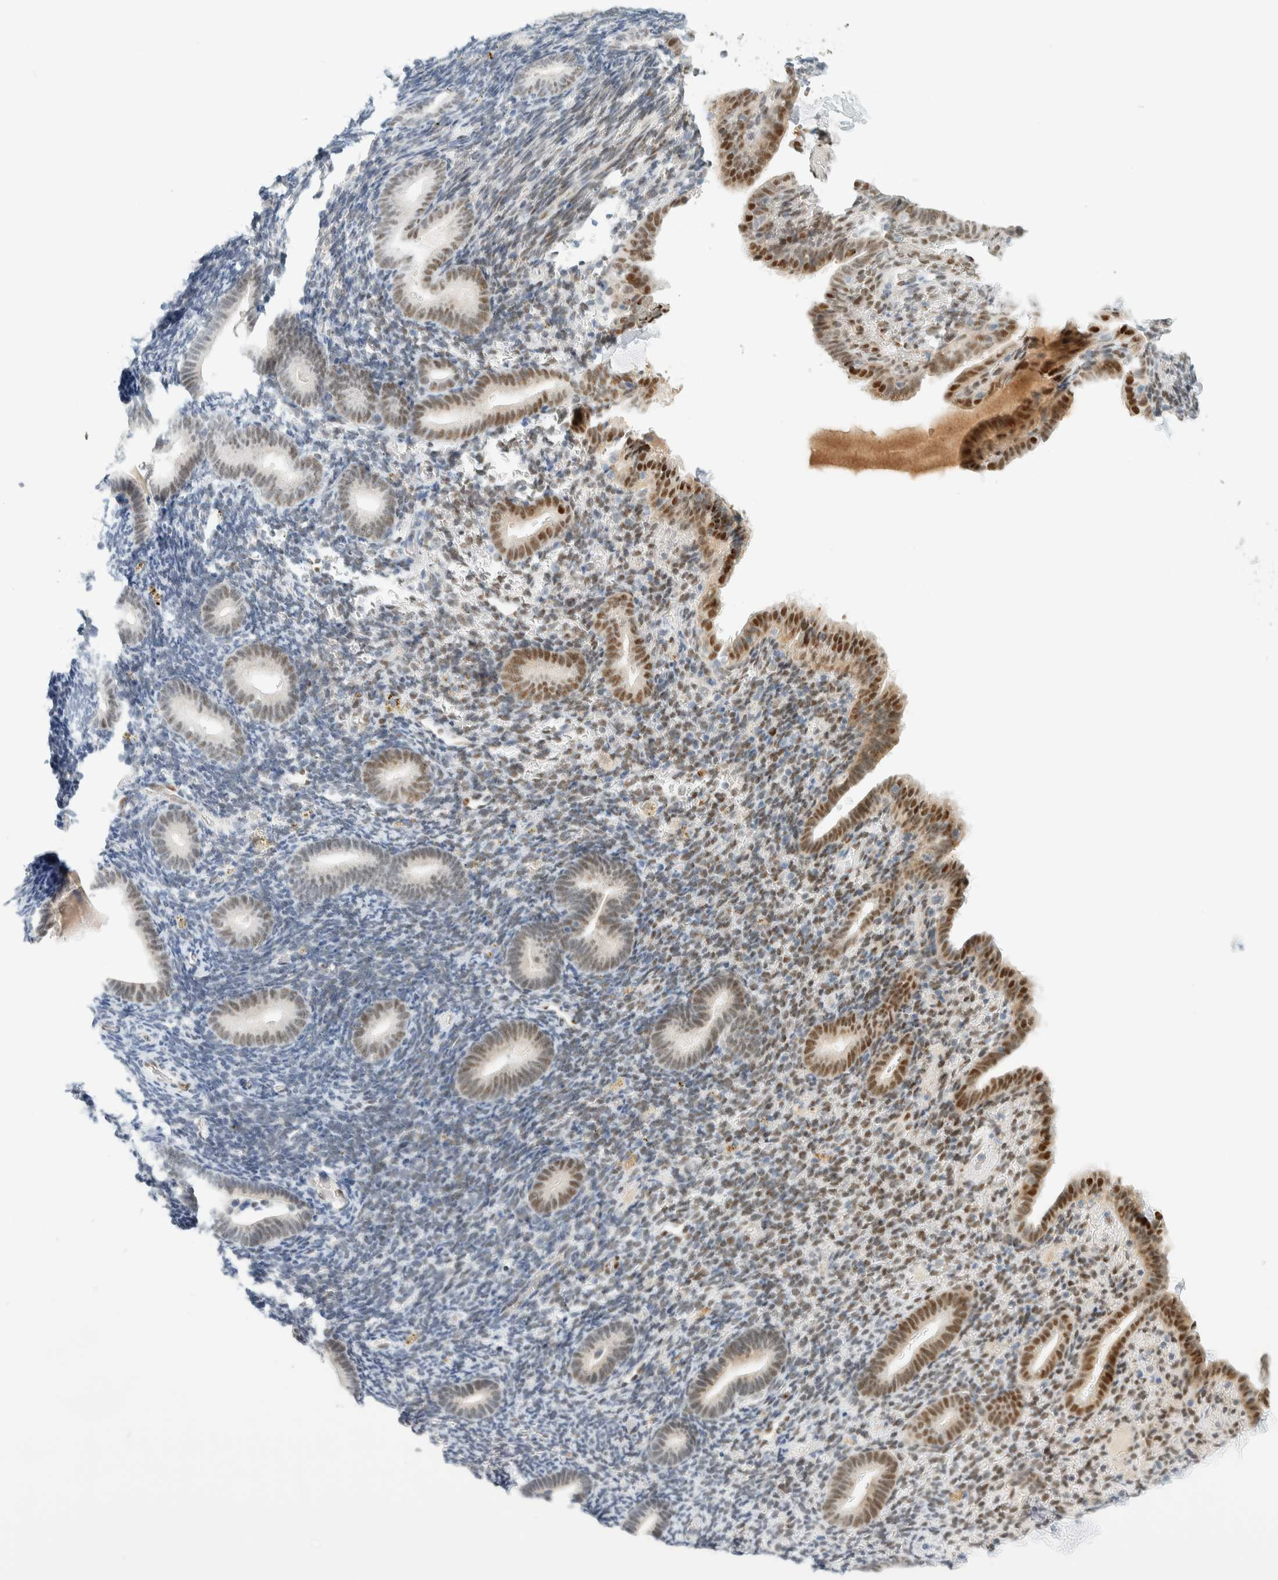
{"staining": {"intensity": "negative", "quantity": "none", "location": "none"}, "tissue": "endometrium", "cell_type": "Cells in endometrial stroma", "image_type": "normal", "snomed": [{"axis": "morphology", "description": "Normal tissue, NOS"}, {"axis": "topography", "description": "Endometrium"}], "caption": "Cells in endometrial stroma show no significant protein staining in unremarkable endometrium. (DAB immunohistochemistry visualized using brightfield microscopy, high magnification).", "gene": "ZNF683", "patient": {"sex": "female", "age": 51}}